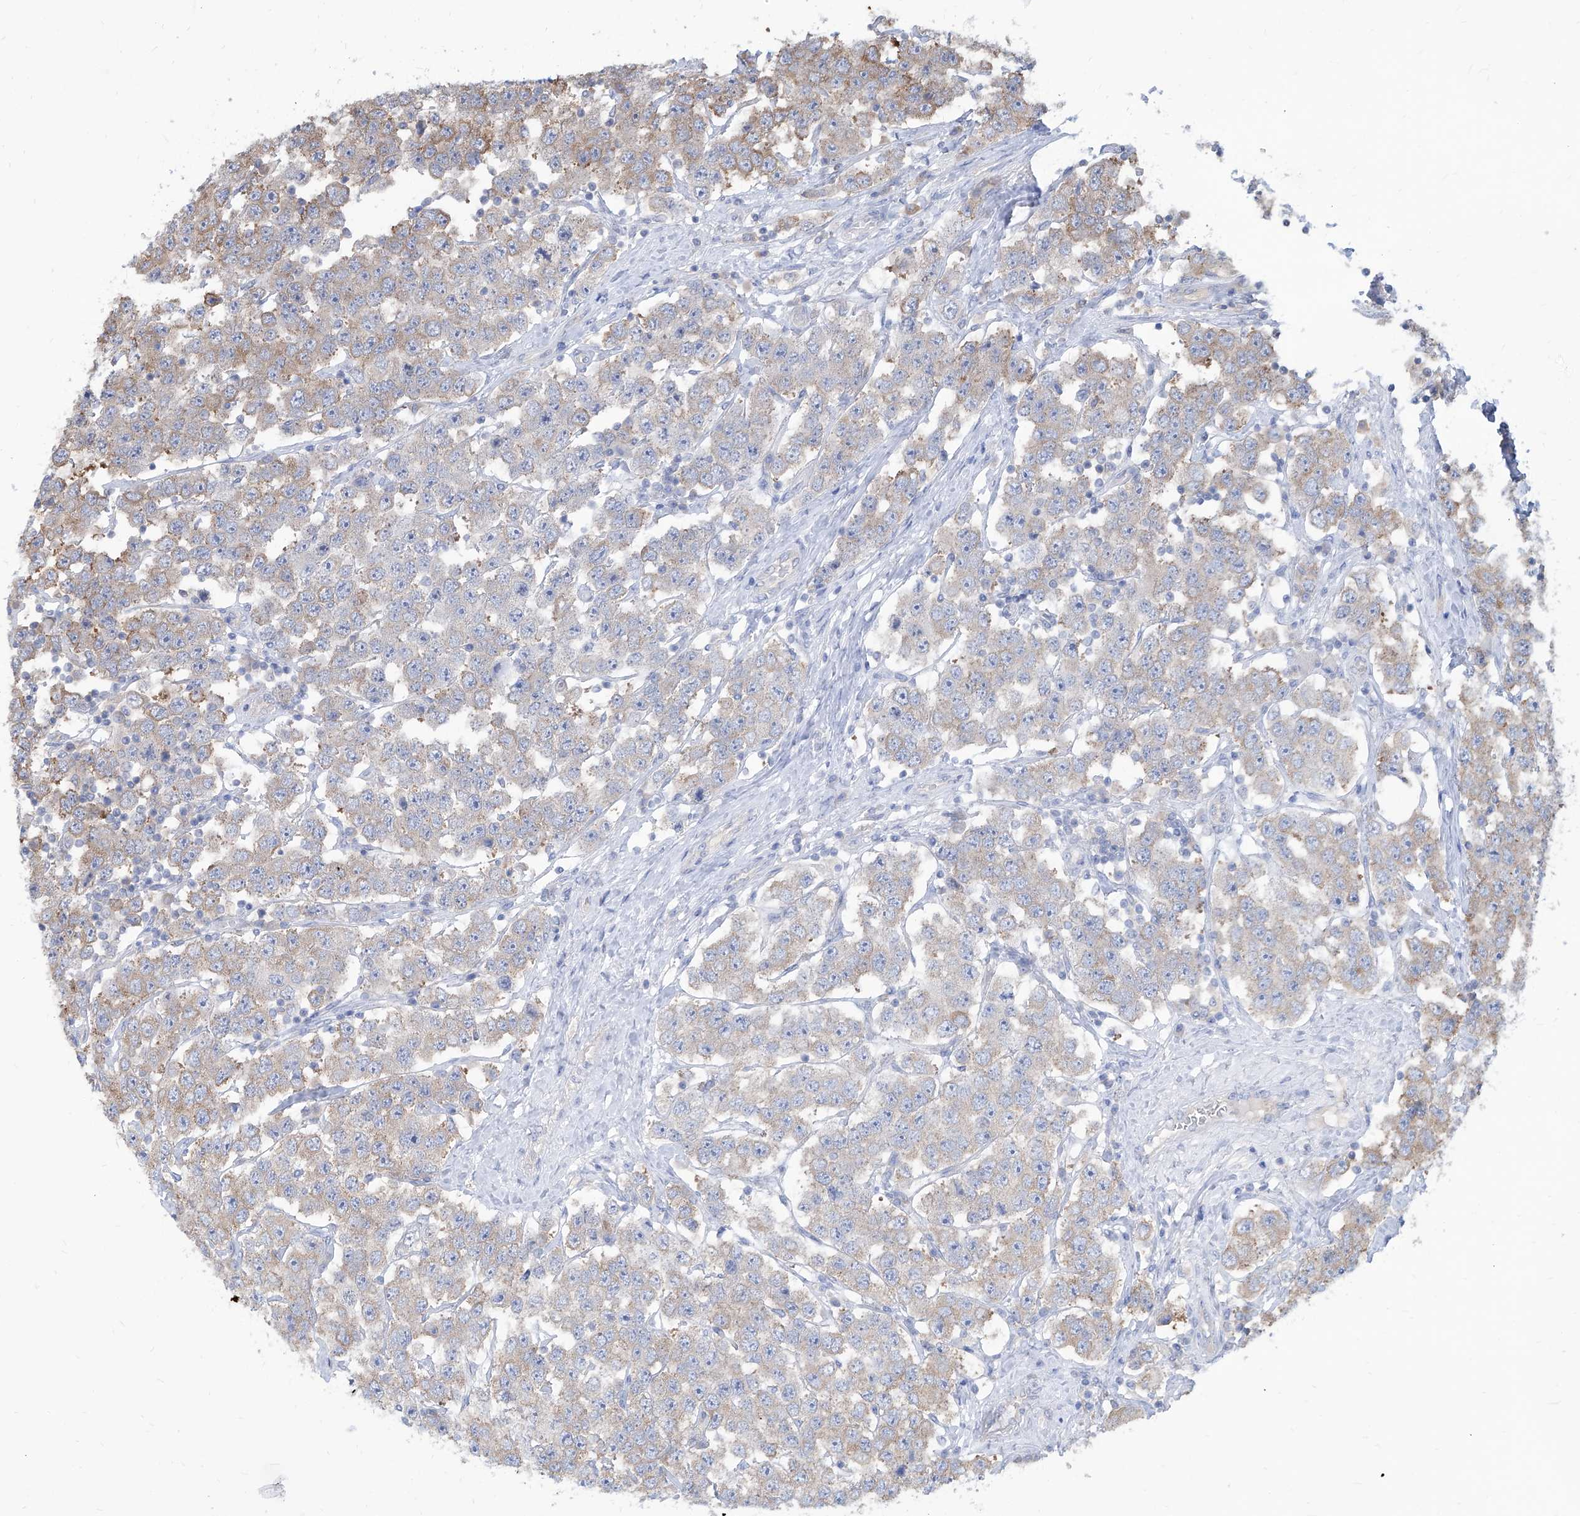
{"staining": {"intensity": "moderate", "quantity": "25%-75%", "location": "cytoplasmic/membranous"}, "tissue": "testis cancer", "cell_type": "Tumor cells", "image_type": "cancer", "snomed": [{"axis": "morphology", "description": "Seminoma, NOS"}, {"axis": "topography", "description": "Testis"}], "caption": "Immunohistochemistry photomicrograph of human testis cancer stained for a protein (brown), which reveals medium levels of moderate cytoplasmic/membranous positivity in approximately 25%-75% of tumor cells.", "gene": "FAM83B", "patient": {"sex": "male", "age": 28}}